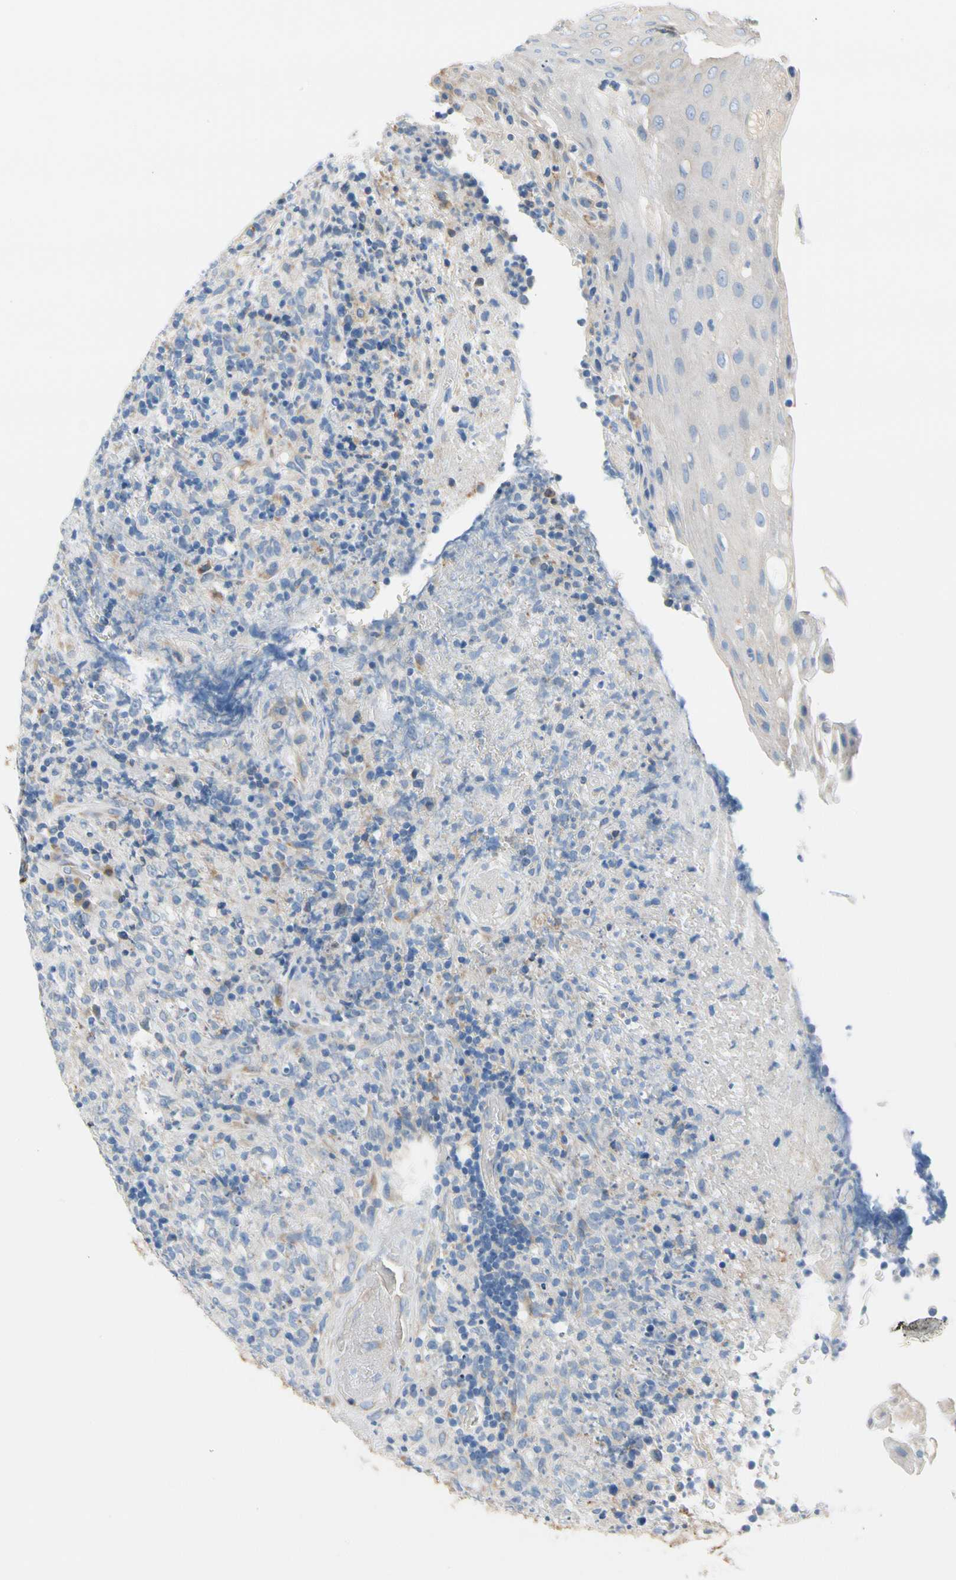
{"staining": {"intensity": "negative", "quantity": "none", "location": "none"}, "tissue": "lymphoma", "cell_type": "Tumor cells", "image_type": "cancer", "snomed": [{"axis": "morphology", "description": "Malignant lymphoma, non-Hodgkin's type, High grade"}, {"axis": "topography", "description": "Tonsil"}], "caption": "Immunohistochemistry (IHC) micrograph of neoplastic tissue: lymphoma stained with DAB displays no significant protein expression in tumor cells.", "gene": "STXBP1", "patient": {"sex": "female", "age": 36}}